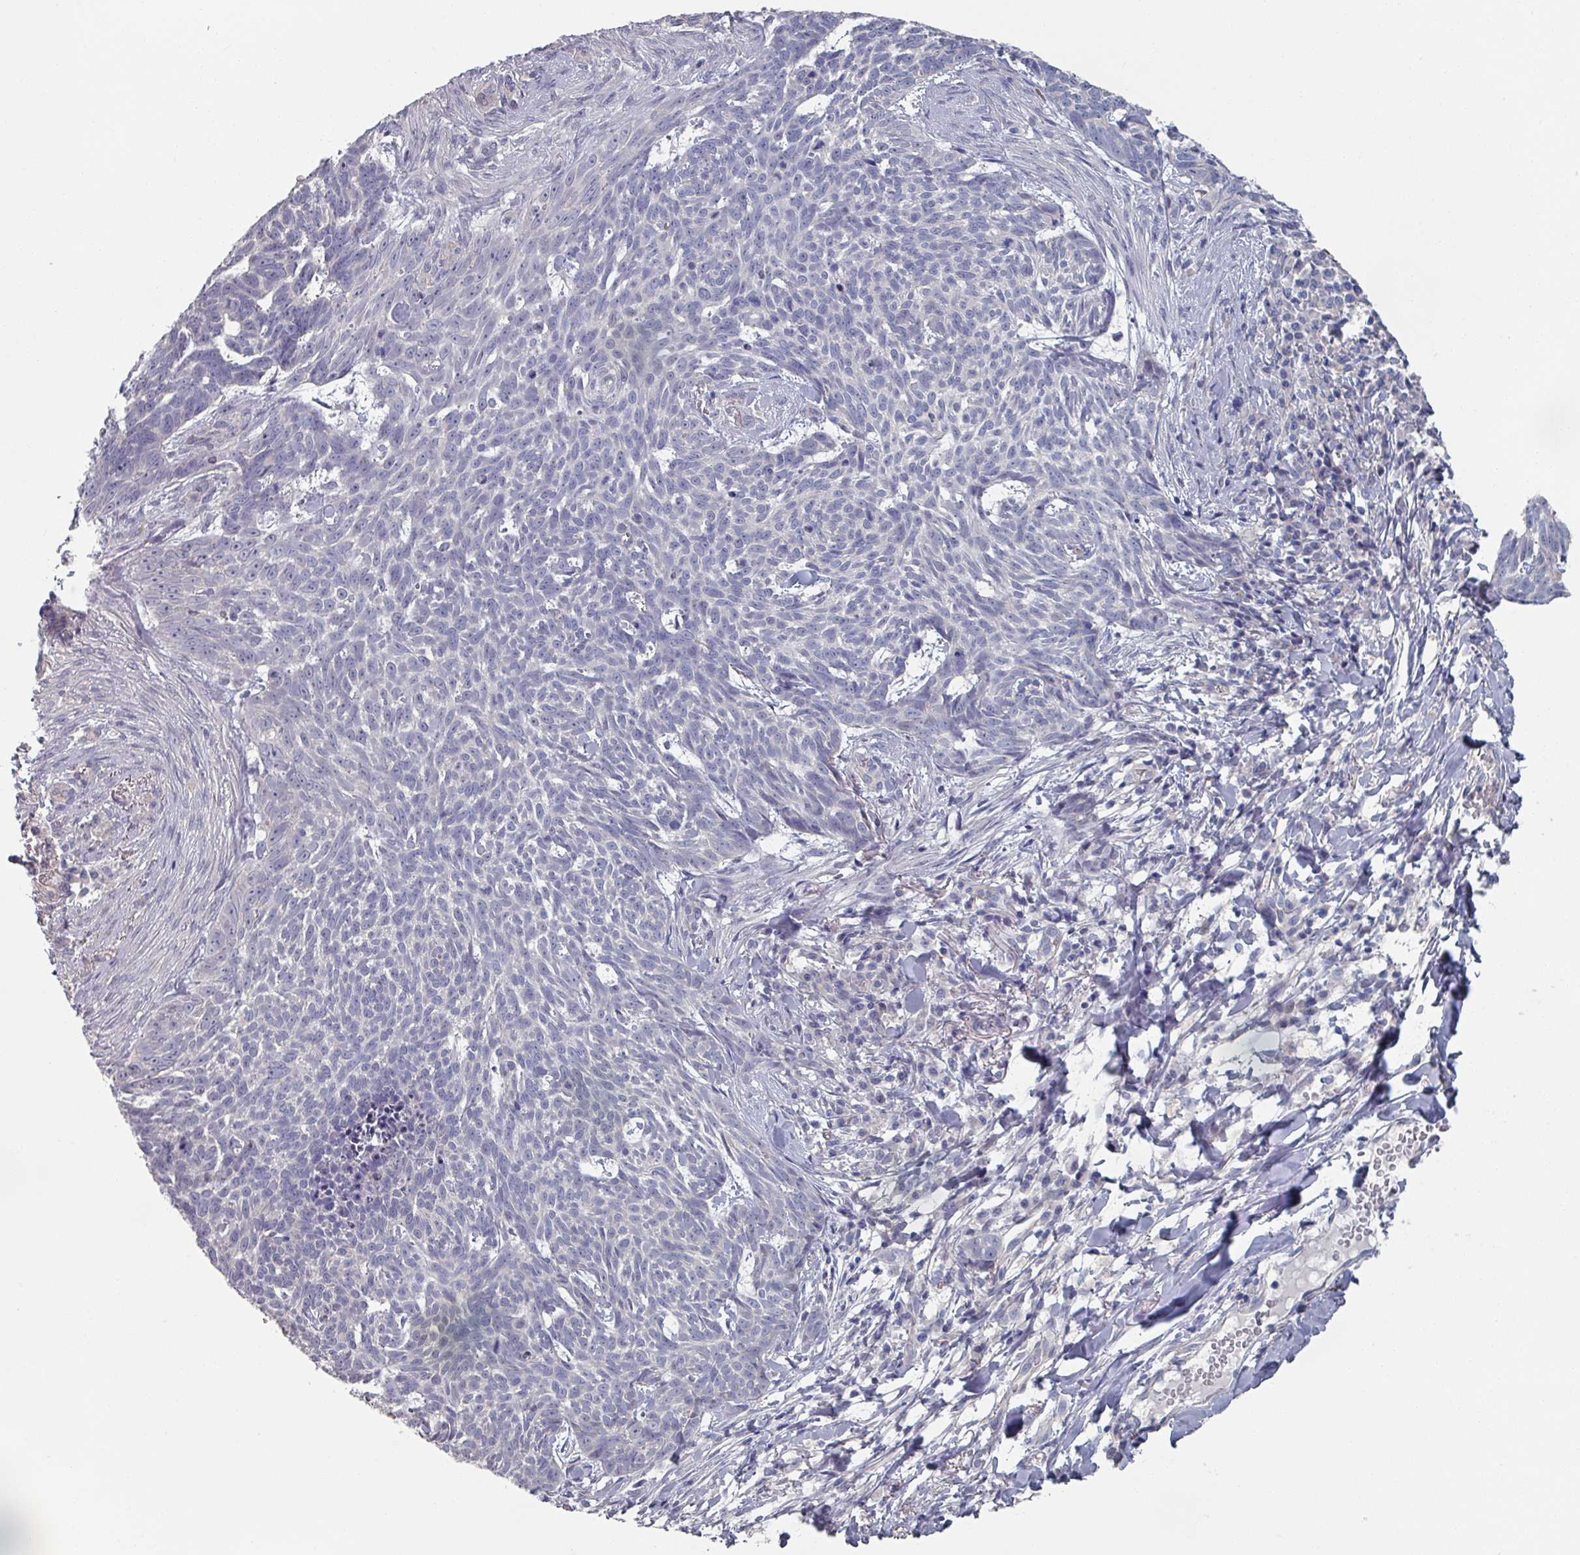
{"staining": {"intensity": "negative", "quantity": "none", "location": "none"}, "tissue": "skin cancer", "cell_type": "Tumor cells", "image_type": "cancer", "snomed": [{"axis": "morphology", "description": "Basal cell carcinoma"}, {"axis": "topography", "description": "Skin"}], "caption": "Tumor cells are negative for protein expression in human skin cancer (basal cell carcinoma). The staining is performed using DAB brown chromogen with nuclei counter-stained in using hematoxylin.", "gene": "EFL1", "patient": {"sex": "female", "age": 93}}